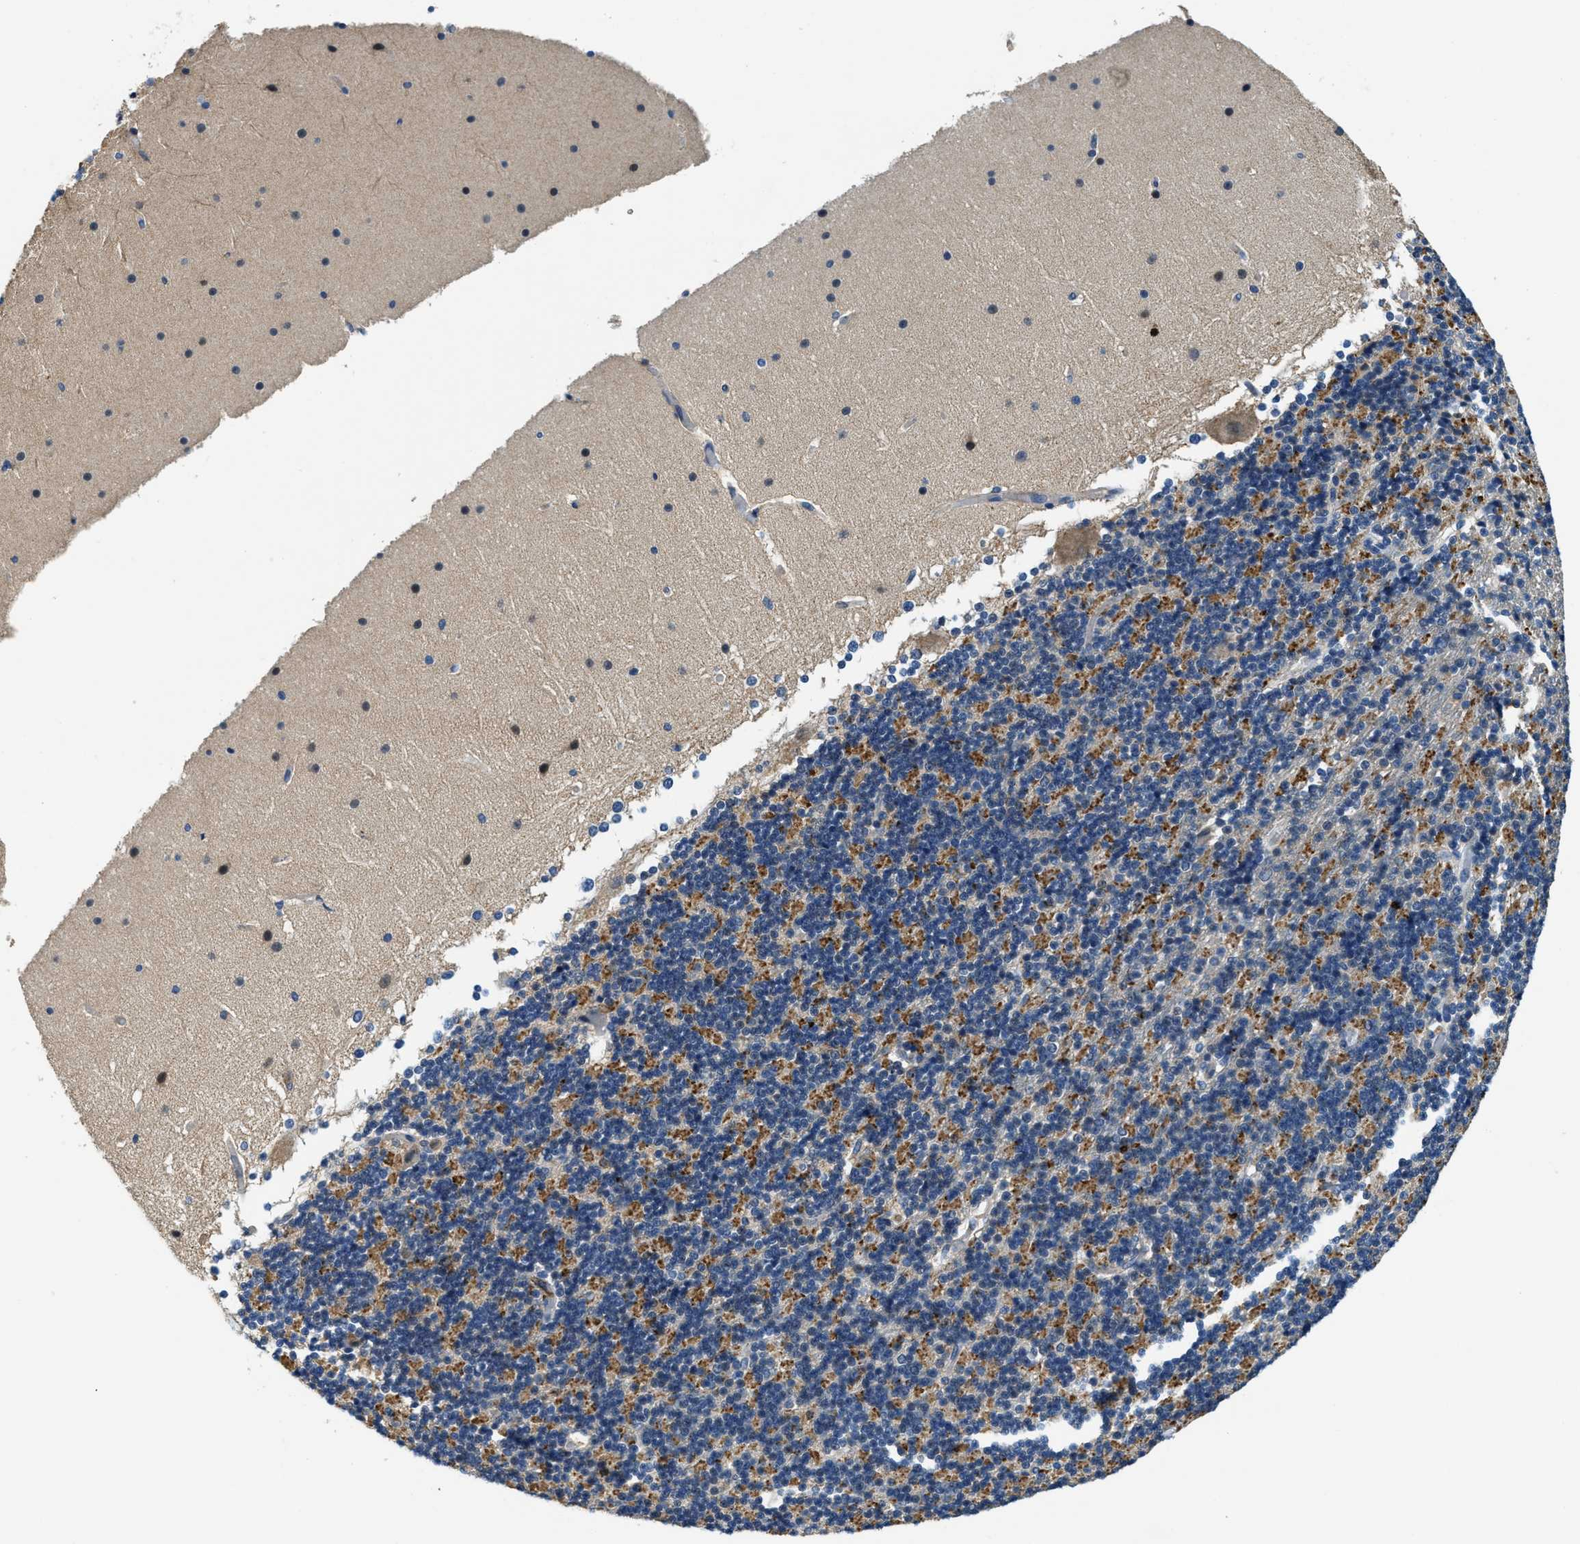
{"staining": {"intensity": "moderate", "quantity": "25%-75%", "location": "cytoplasmic/membranous"}, "tissue": "cerebellum", "cell_type": "Cells in granular layer", "image_type": "normal", "snomed": [{"axis": "morphology", "description": "Normal tissue, NOS"}, {"axis": "topography", "description": "Cerebellum"}], "caption": "IHC photomicrograph of benign cerebellum stained for a protein (brown), which demonstrates medium levels of moderate cytoplasmic/membranous positivity in approximately 25%-75% of cells in granular layer.", "gene": "MYO1G", "patient": {"sex": "female", "age": 19}}